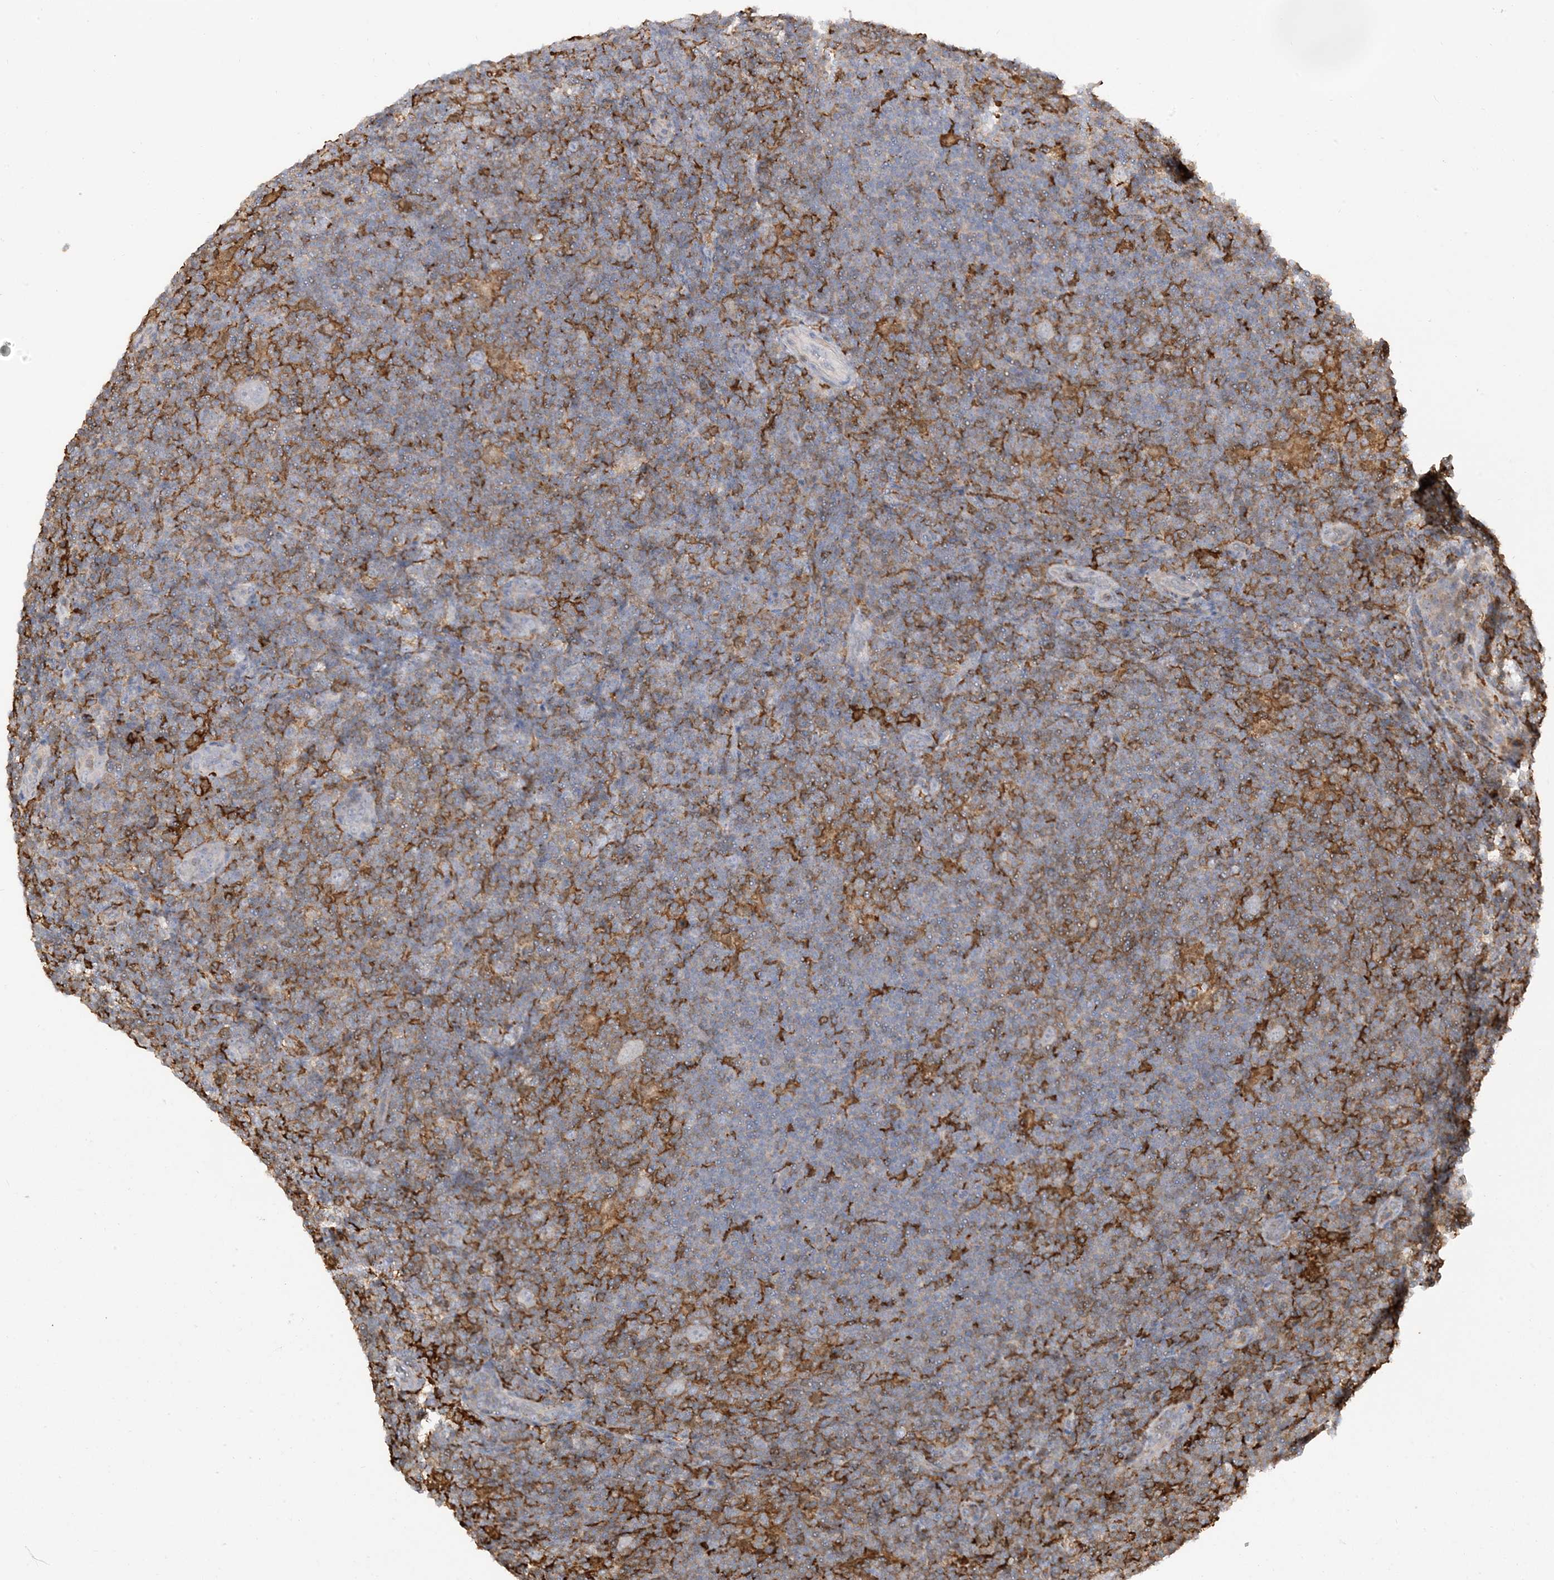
{"staining": {"intensity": "negative", "quantity": "none", "location": "none"}, "tissue": "lymphoma", "cell_type": "Tumor cells", "image_type": "cancer", "snomed": [{"axis": "morphology", "description": "Hodgkin's disease, NOS"}, {"axis": "topography", "description": "Lymph node"}], "caption": "Immunohistochemistry (IHC) of human lymphoma displays no positivity in tumor cells. (Immunohistochemistry, brightfield microscopy, high magnification).", "gene": "PHACTR2", "patient": {"sex": "female", "age": 57}}